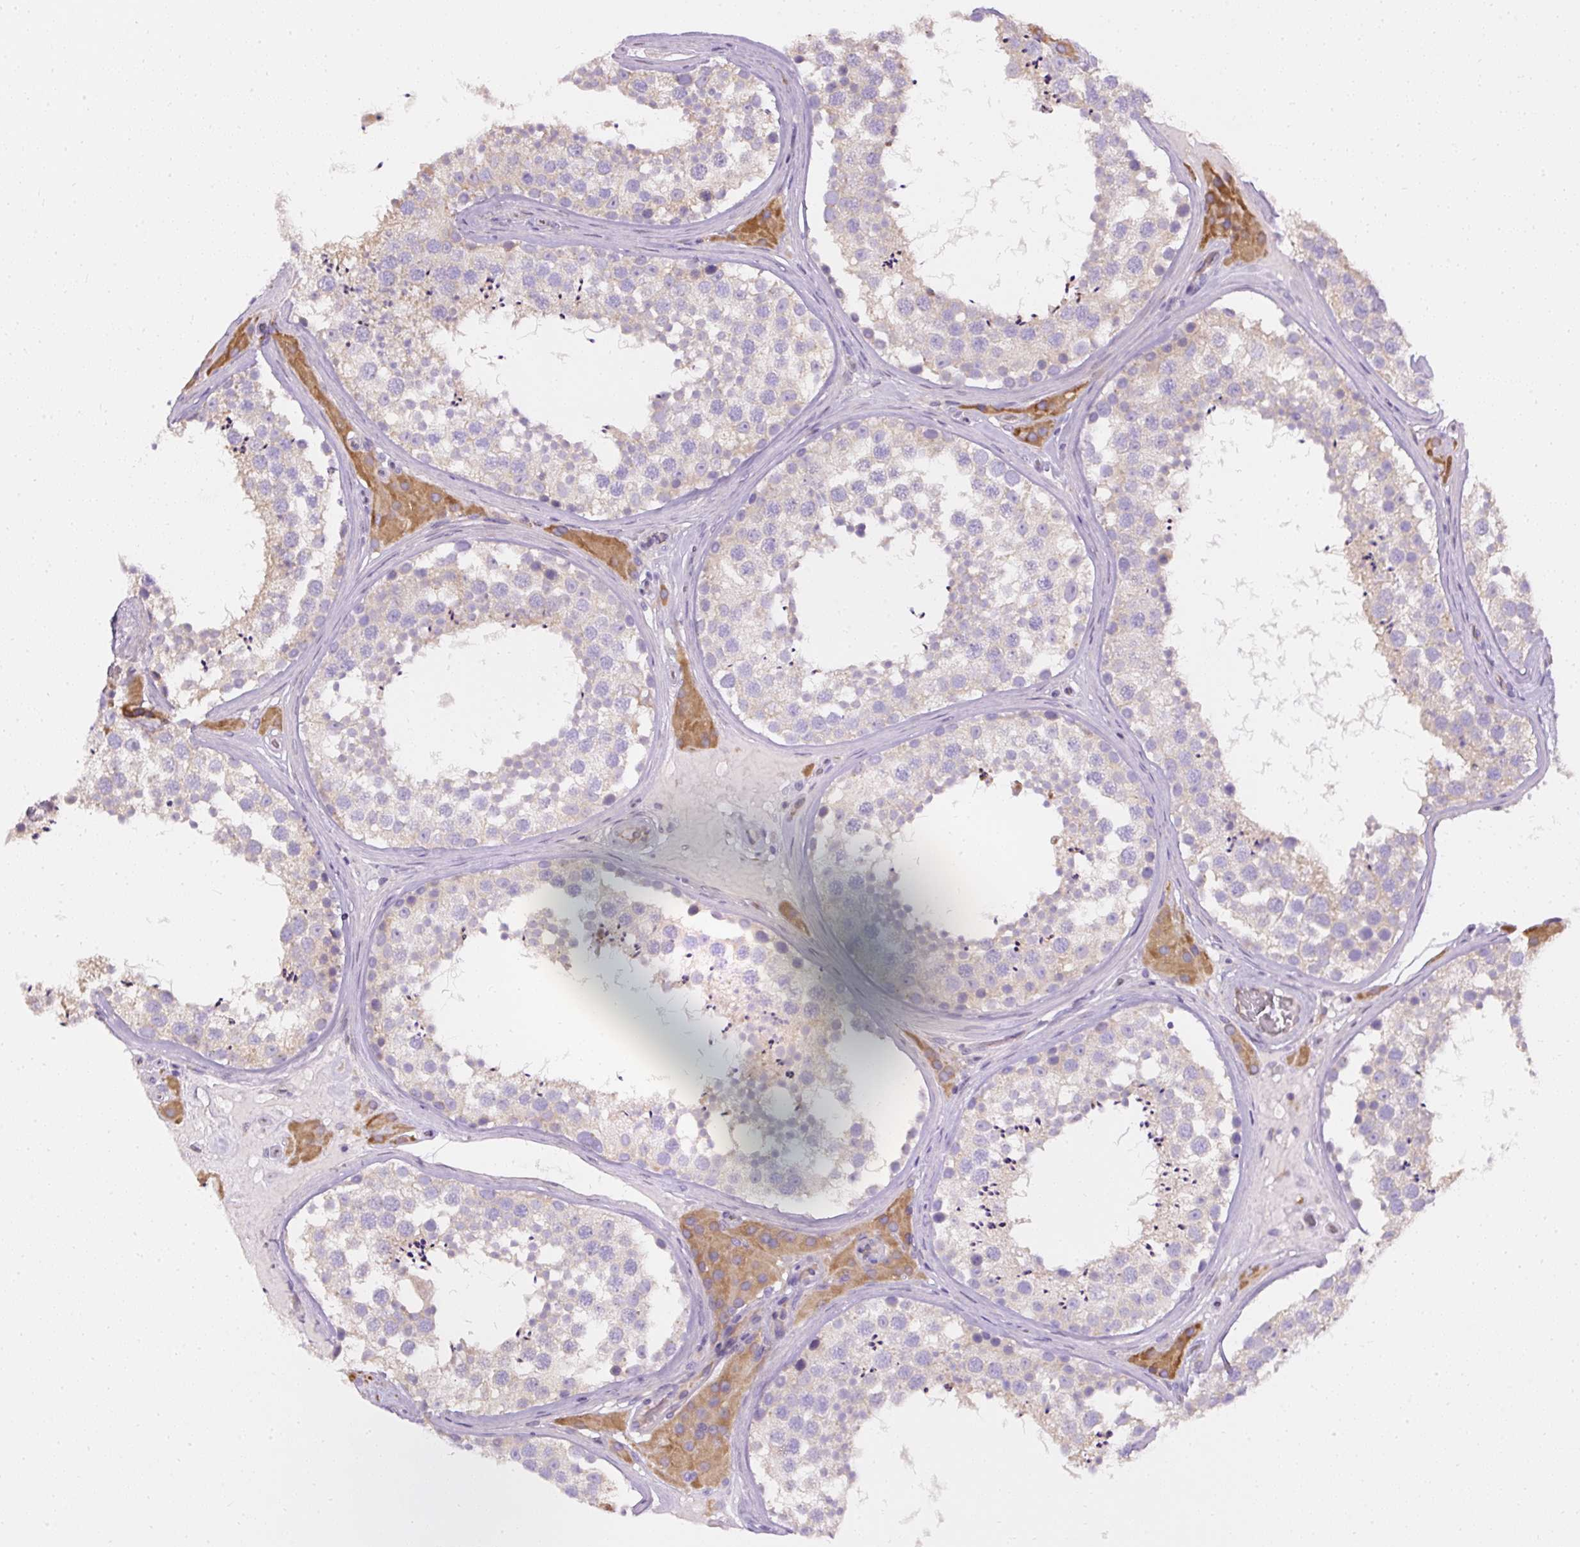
{"staining": {"intensity": "negative", "quantity": "none", "location": "none"}, "tissue": "testis", "cell_type": "Cells in seminiferous ducts", "image_type": "normal", "snomed": [{"axis": "morphology", "description": "Normal tissue, NOS"}, {"axis": "topography", "description": "Testis"}], "caption": "This is a micrograph of IHC staining of unremarkable testis, which shows no expression in cells in seminiferous ducts. (DAB immunohistochemistry (IHC), high magnification).", "gene": "FAM149A", "patient": {"sex": "male", "age": 46}}